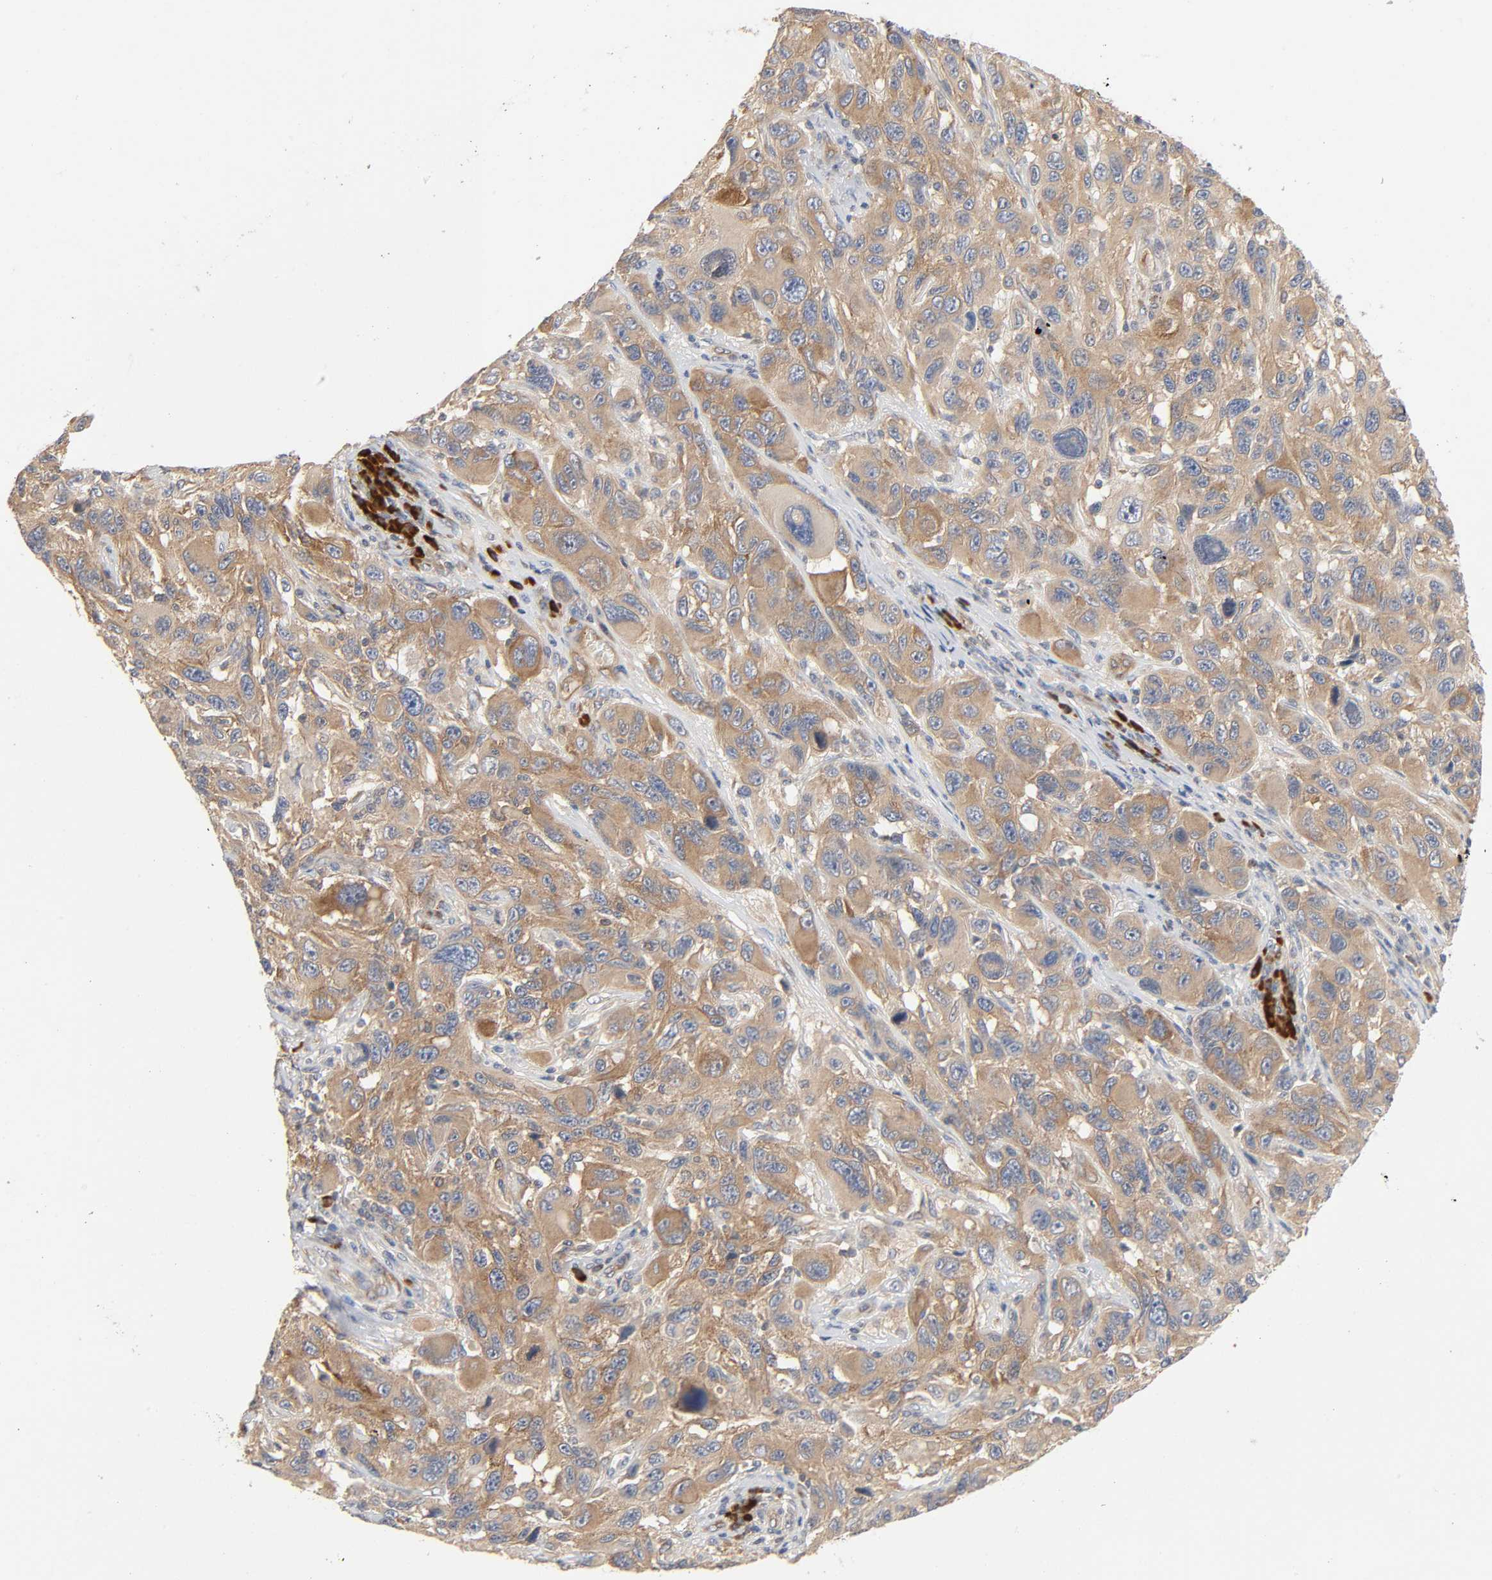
{"staining": {"intensity": "moderate", "quantity": ">75%", "location": "cytoplasmic/membranous"}, "tissue": "melanoma", "cell_type": "Tumor cells", "image_type": "cancer", "snomed": [{"axis": "morphology", "description": "Malignant melanoma, NOS"}, {"axis": "topography", "description": "Skin"}], "caption": "Immunohistochemistry (IHC) of melanoma exhibits medium levels of moderate cytoplasmic/membranous positivity in about >75% of tumor cells. (Brightfield microscopy of DAB IHC at high magnification).", "gene": "SCHIP1", "patient": {"sex": "male", "age": 53}}